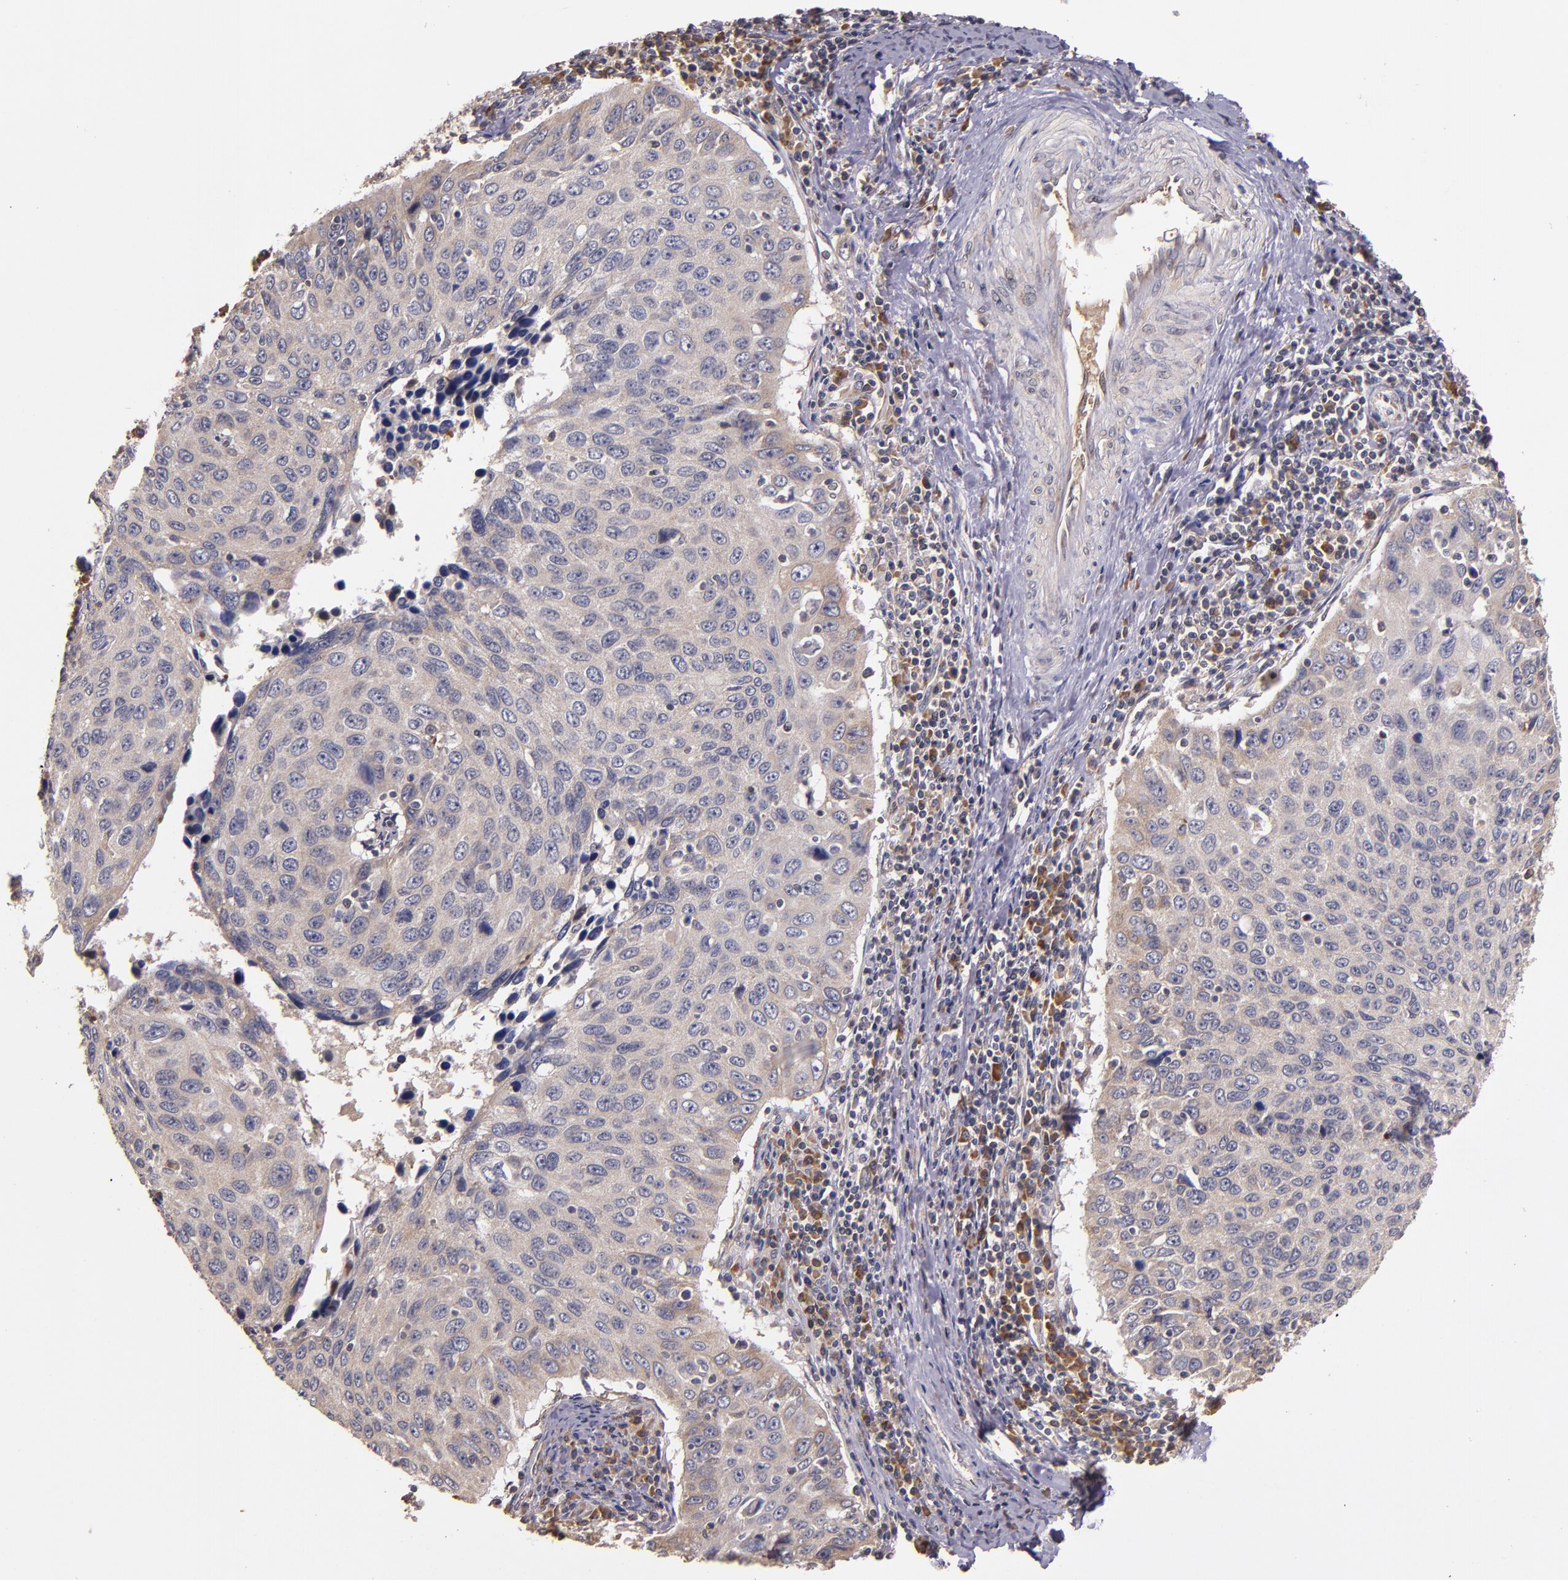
{"staining": {"intensity": "weak", "quantity": ">75%", "location": "cytoplasmic/membranous"}, "tissue": "cervical cancer", "cell_type": "Tumor cells", "image_type": "cancer", "snomed": [{"axis": "morphology", "description": "Squamous cell carcinoma, NOS"}, {"axis": "topography", "description": "Cervix"}], "caption": "A low amount of weak cytoplasmic/membranous expression is present in approximately >75% of tumor cells in cervical squamous cell carcinoma tissue.", "gene": "PRAF2", "patient": {"sex": "female", "age": 53}}